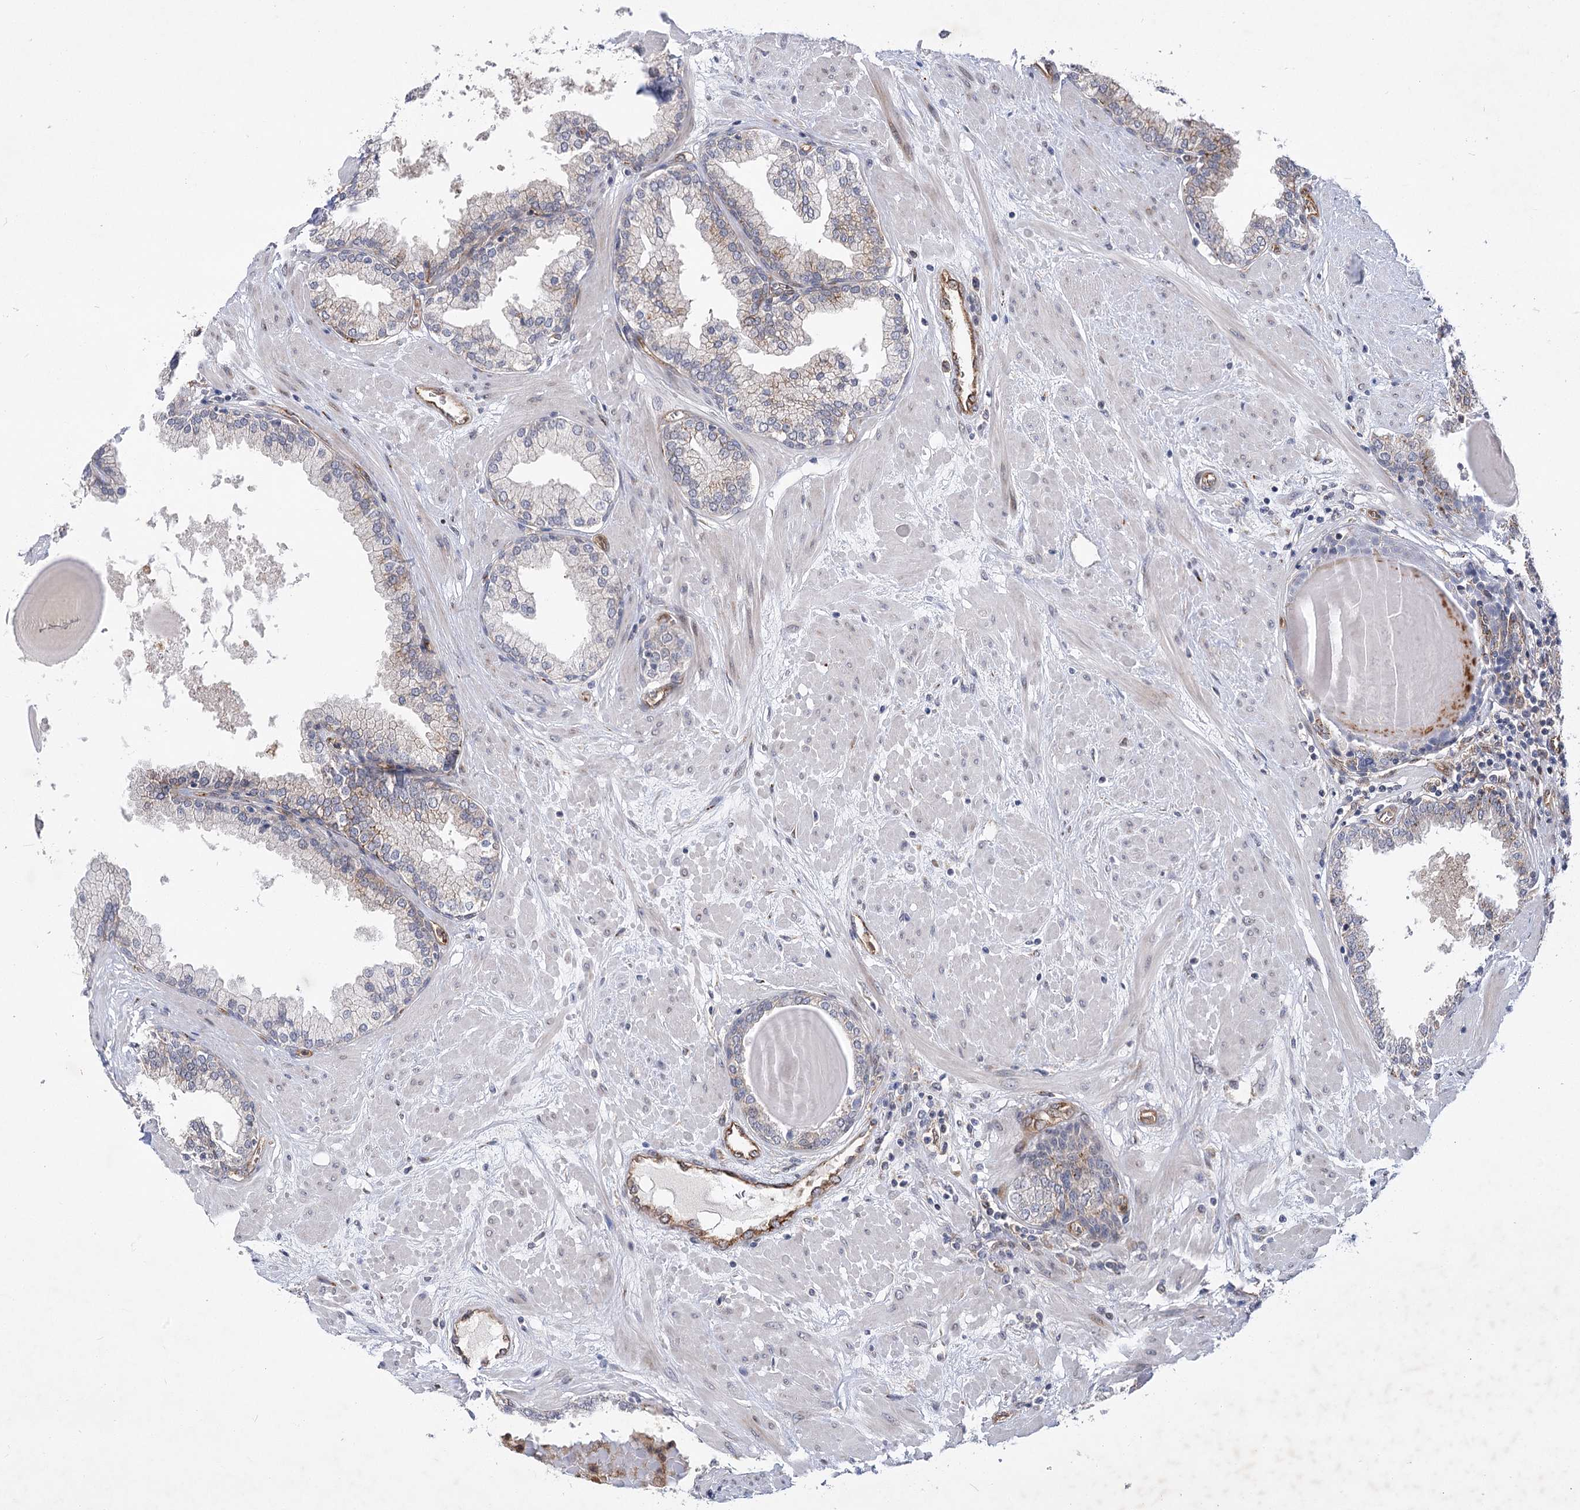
{"staining": {"intensity": "moderate", "quantity": "<25%", "location": "cytoplasmic/membranous"}, "tissue": "prostate", "cell_type": "Glandular cells", "image_type": "normal", "snomed": [{"axis": "morphology", "description": "Normal tissue, NOS"}, {"axis": "topography", "description": "Prostate"}], "caption": "Immunohistochemical staining of unremarkable human prostate displays <25% levels of moderate cytoplasmic/membranous protein staining in about <25% of glandular cells.", "gene": "ARHGAP31", "patient": {"sex": "male", "age": 51}}